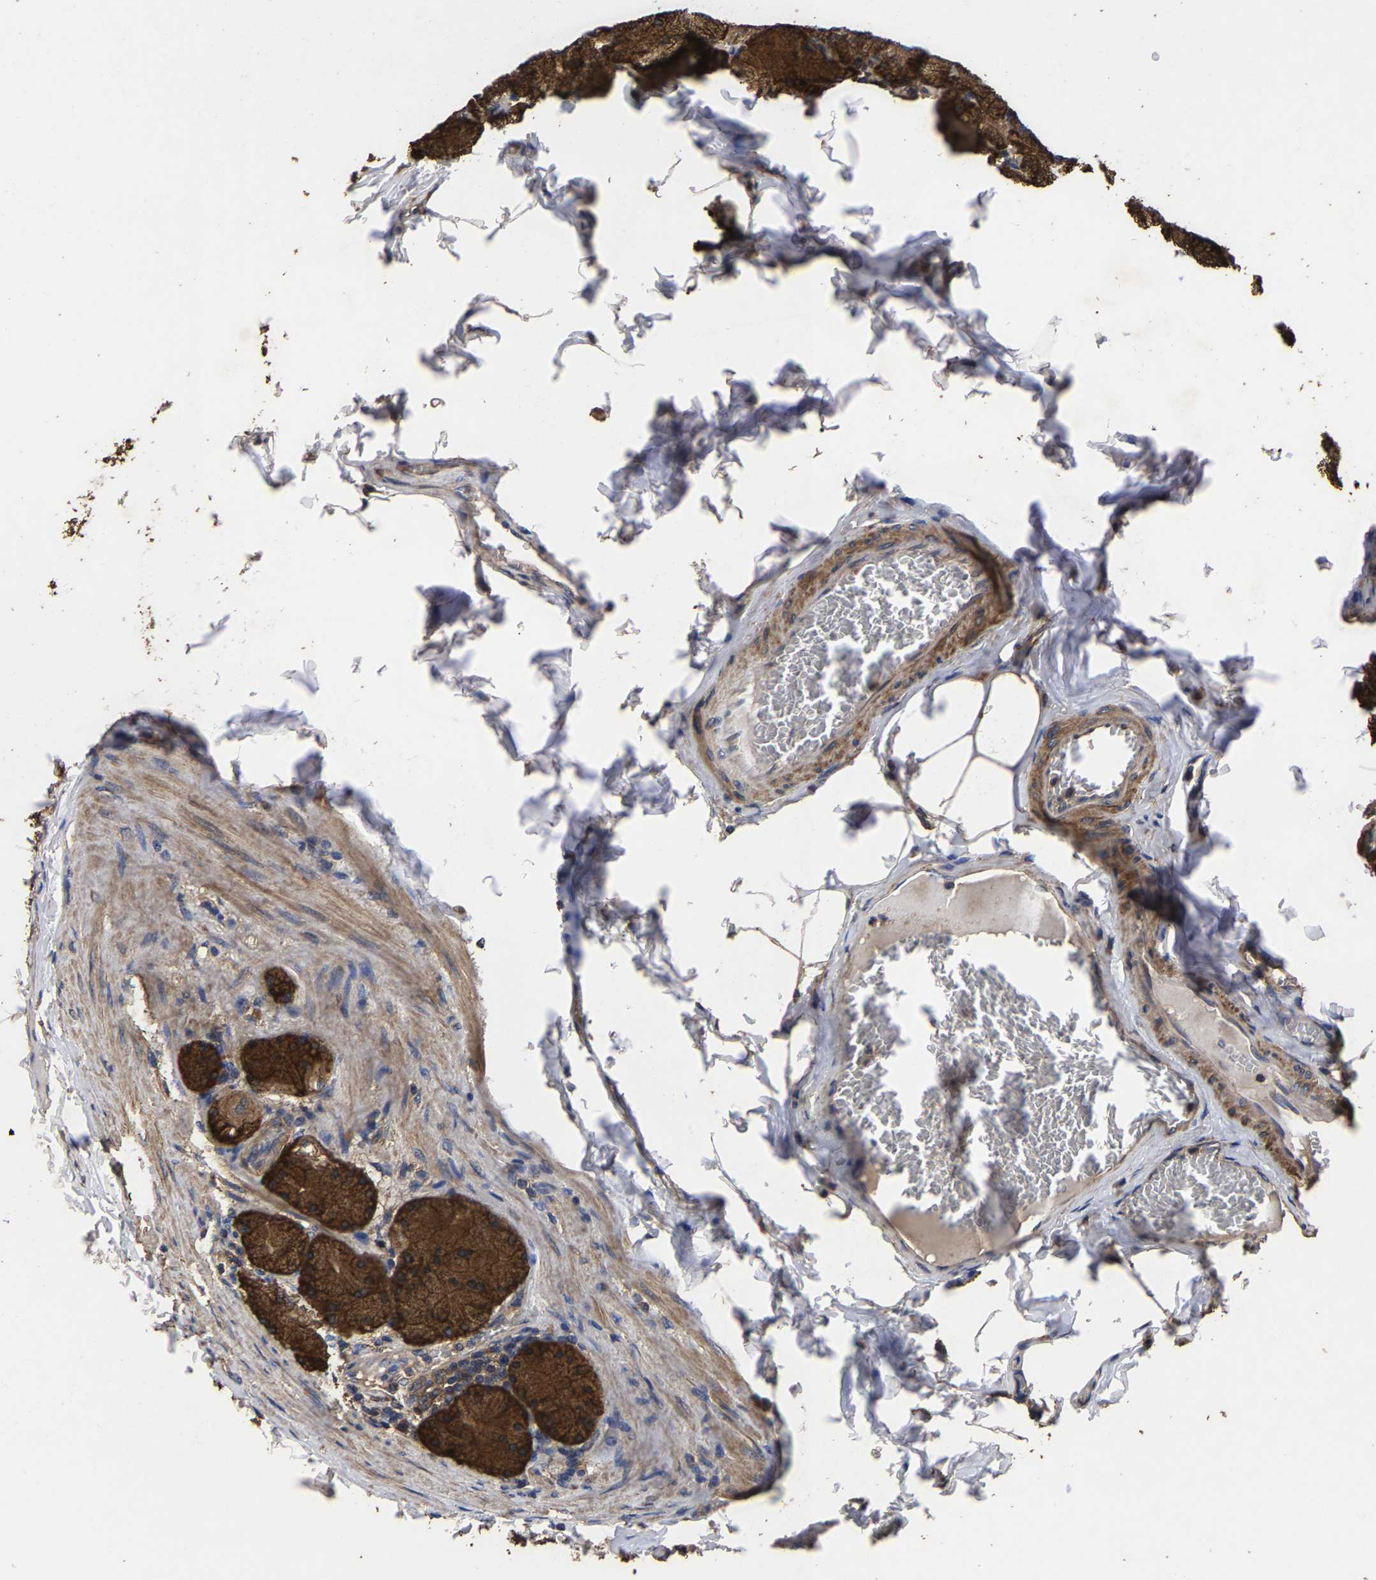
{"staining": {"intensity": "strong", "quantity": ">75%", "location": "cytoplasmic/membranous"}, "tissue": "stomach", "cell_type": "Glandular cells", "image_type": "normal", "snomed": [{"axis": "morphology", "description": "Normal tissue, NOS"}, {"axis": "topography", "description": "Stomach, upper"}], "caption": "IHC (DAB) staining of normal stomach exhibits strong cytoplasmic/membranous protein expression in about >75% of glandular cells.", "gene": "ITCH", "patient": {"sex": "female", "age": 56}}